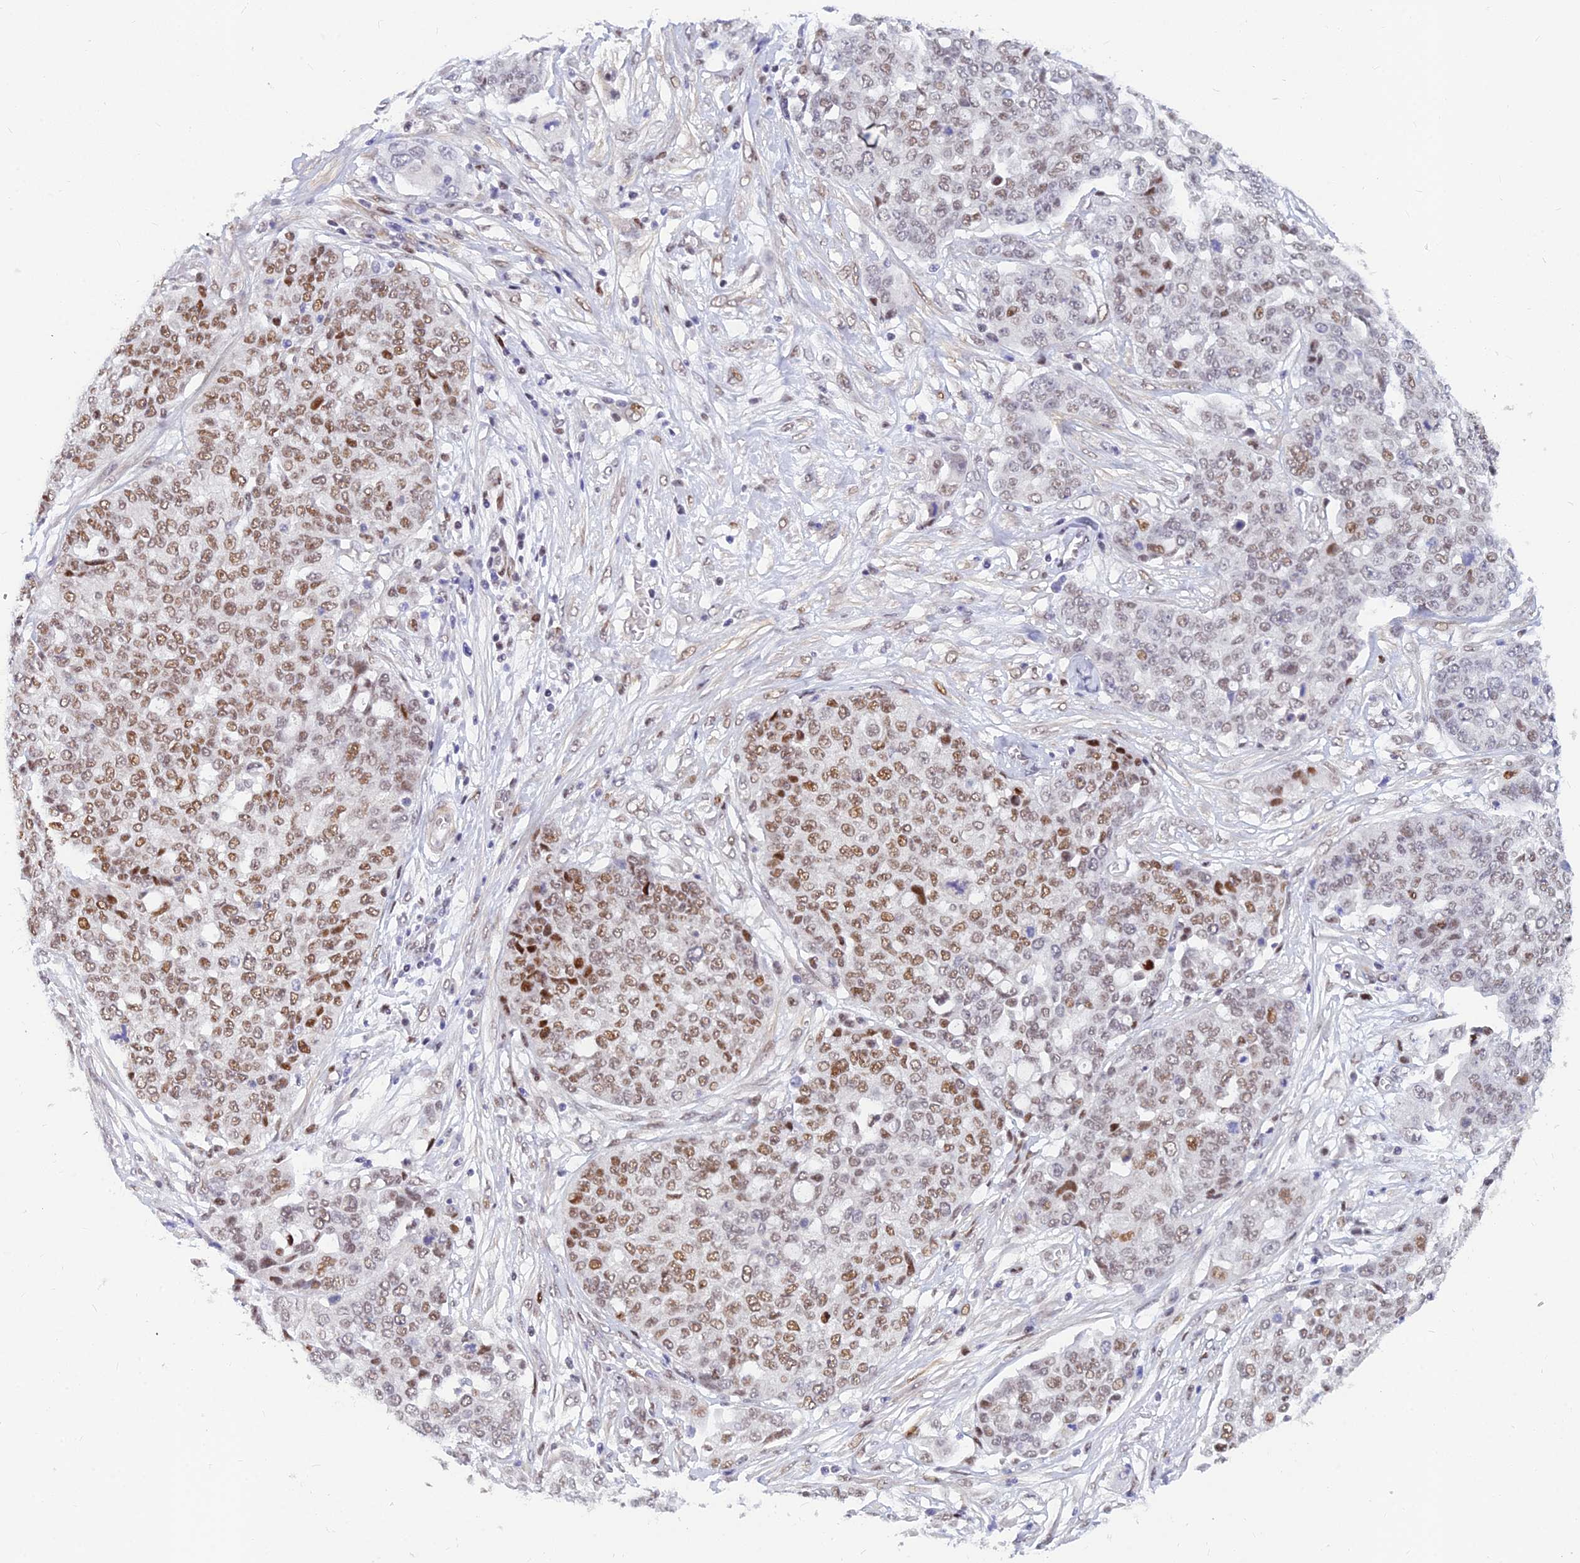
{"staining": {"intensity": "moderate", "quantity": "25%-75%", "location": "nuclear"}, "tissue": "ovarian cancer", "cell_type": "Tumor cells", "image_type": "cancer", "snomed": [{"axis": "morphology", "description": "Cystadenocarcinoma, serous, NOS"}, {"axis": "topography", "description": "Soft tissue"}, {"axis": "topography", "description": "Ovary"}], "caption": "This is a photomicrograph of immunohistochemistry staining of ovarian cancer (serous cystadenocarcinoma), which shows moderate positivity in the nuclear of tumor cells.", "gene": "CLK4", "patient": {"sex": "female", "age": 57}}